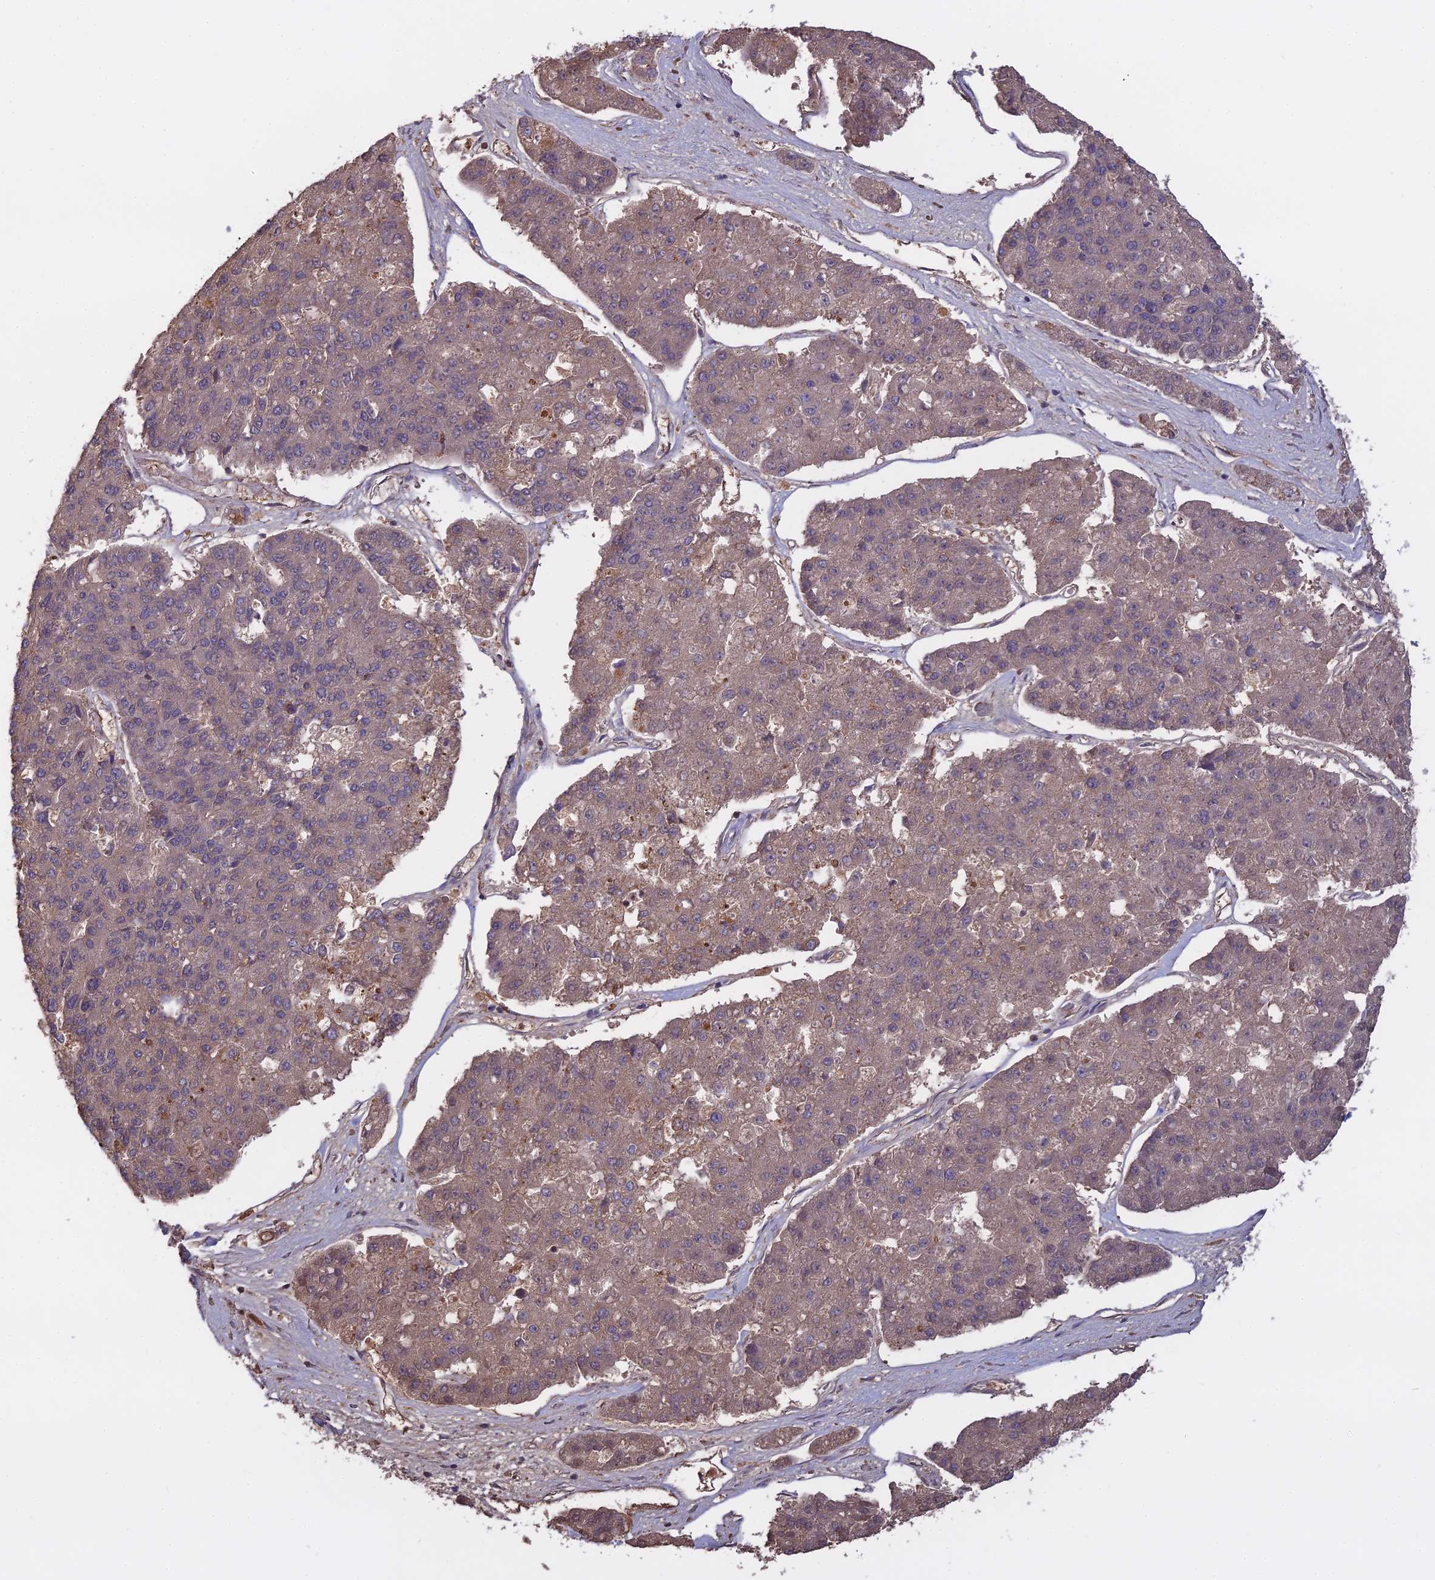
{"staining": {"intensity": "weak", "quantity": "25%-75%", "location": "cytoplasmic/membranous"}, "tissue": "pancreatic cancer", "cell_type": "Tumor cells", "image_type": "cancer", "snomed": [{"axis": "morphology", "description": "Adenocarcinoma, NOS"}, {"axis": "topography", "description": "Pancreas"}], "caption": "A histopathology image of pancreatic adenocarcinoma stained for a protein displays weak cytoplasmic/membranous brown staining in tumor cells.", "gene": "GALR2", "patient": {"sex": "male", "age": 50}}